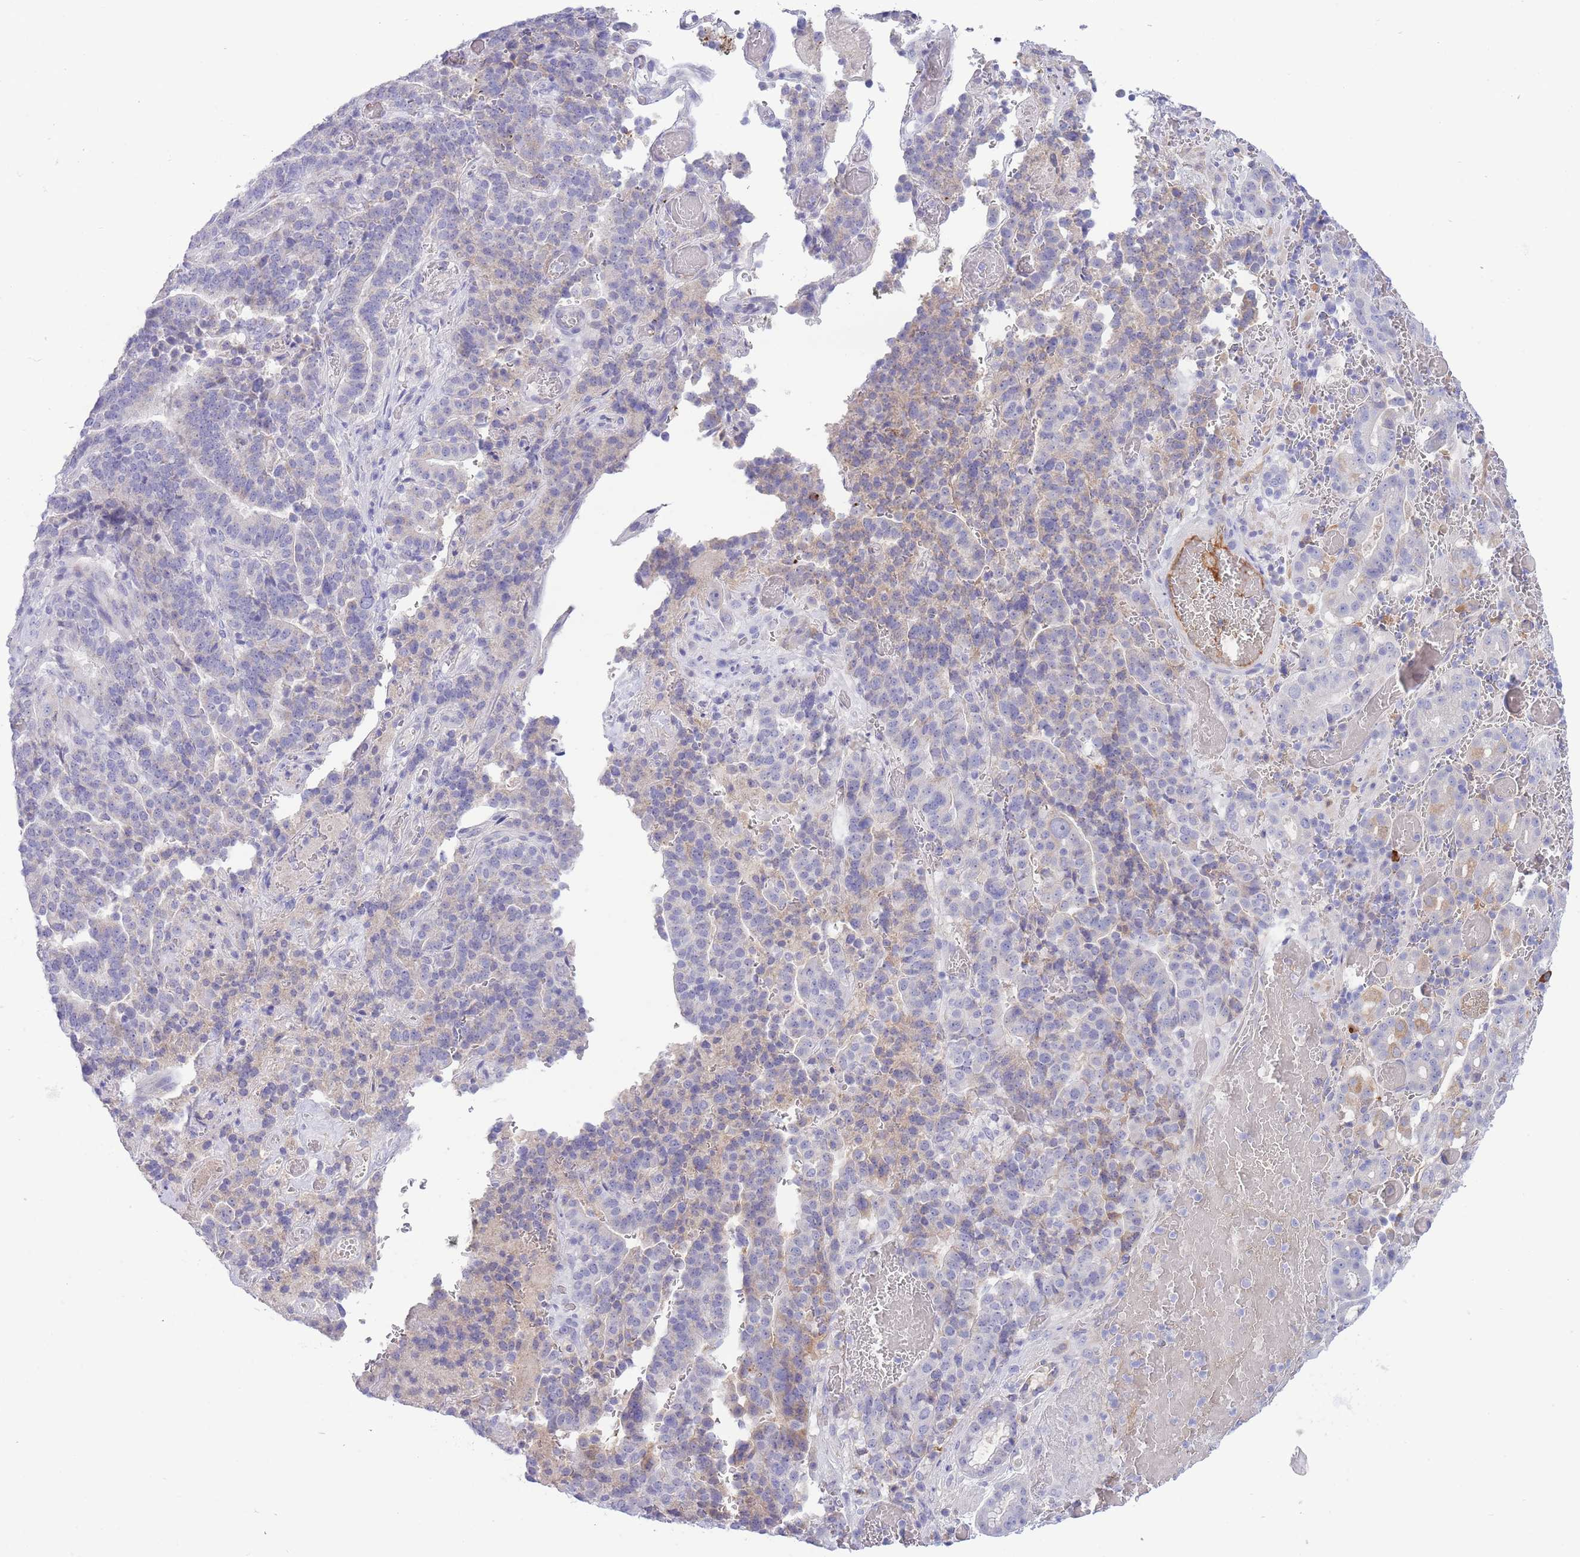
{"staining": {"intensity": "weak", "quantity": "<25%", "location": "cytoplasmic/membranous"}, "tissue": "stomach cancer", "cell_type": "Tumor cells", "image_type": "cancer", "snomed": [{"axis": "morphology", "description": "Adenocarcinoma, NOS"}, {"axis": "topography", "description": "Stomach"}], "caption": "This is an IHC histopathology image of stomach cancer. There is no expression in tumor cells.", "gene": "ASAP3", "patient": {"sex": "male", "age": 48}}